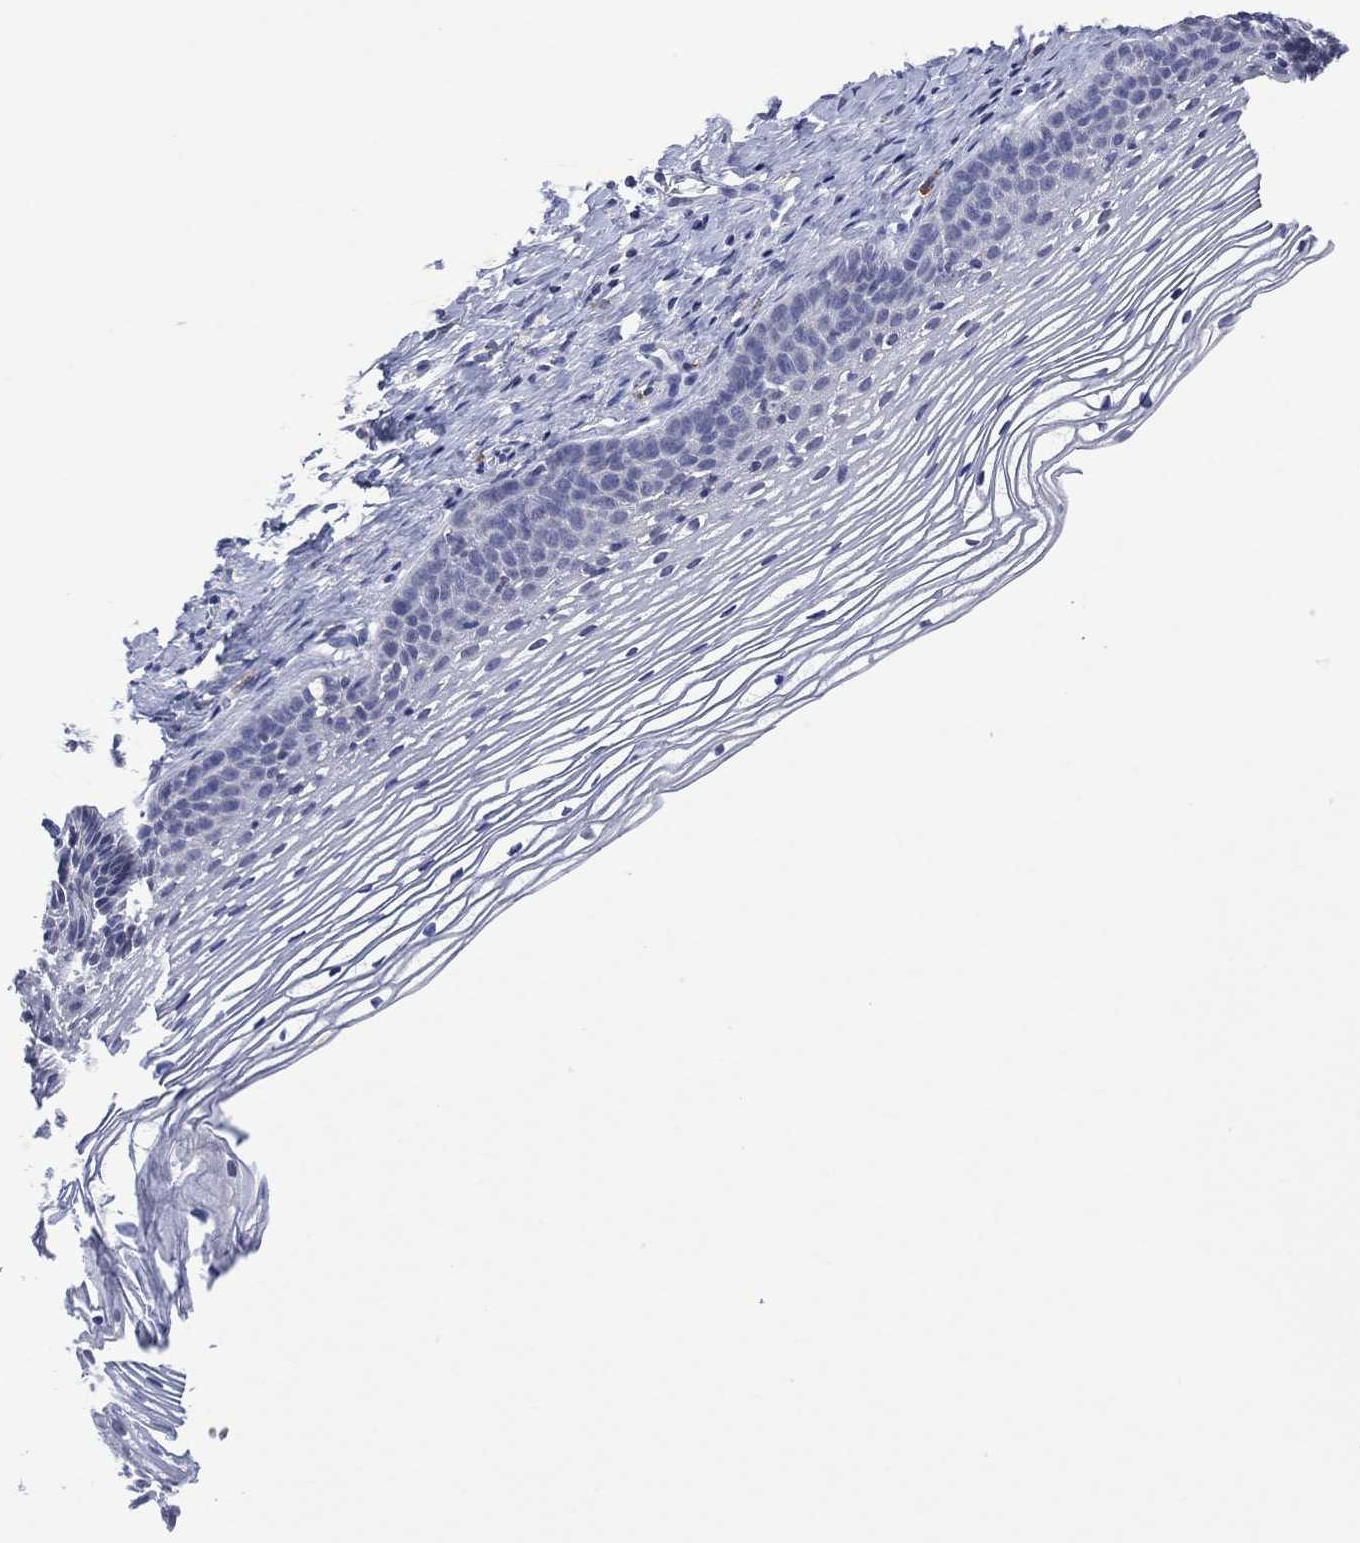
{"staining": {"intensity": "negative", "quantity": "none", "location": "none"}, "tissue": "cervix", "cell_type": "Glandular cells", "image_type": "normal", "snomed": [{"axis": "morphology", "description": "Normal tissue, NOS"}, {"axis": "topography", "description": "Cervix"}], "caption": "The immunohistochemistry histopathology image has no significant positivity in glandular cells of cervix. Nuclei are stained in blue.", "gene": "ASB10", "patient": {"sex": "female", "age": 39}}